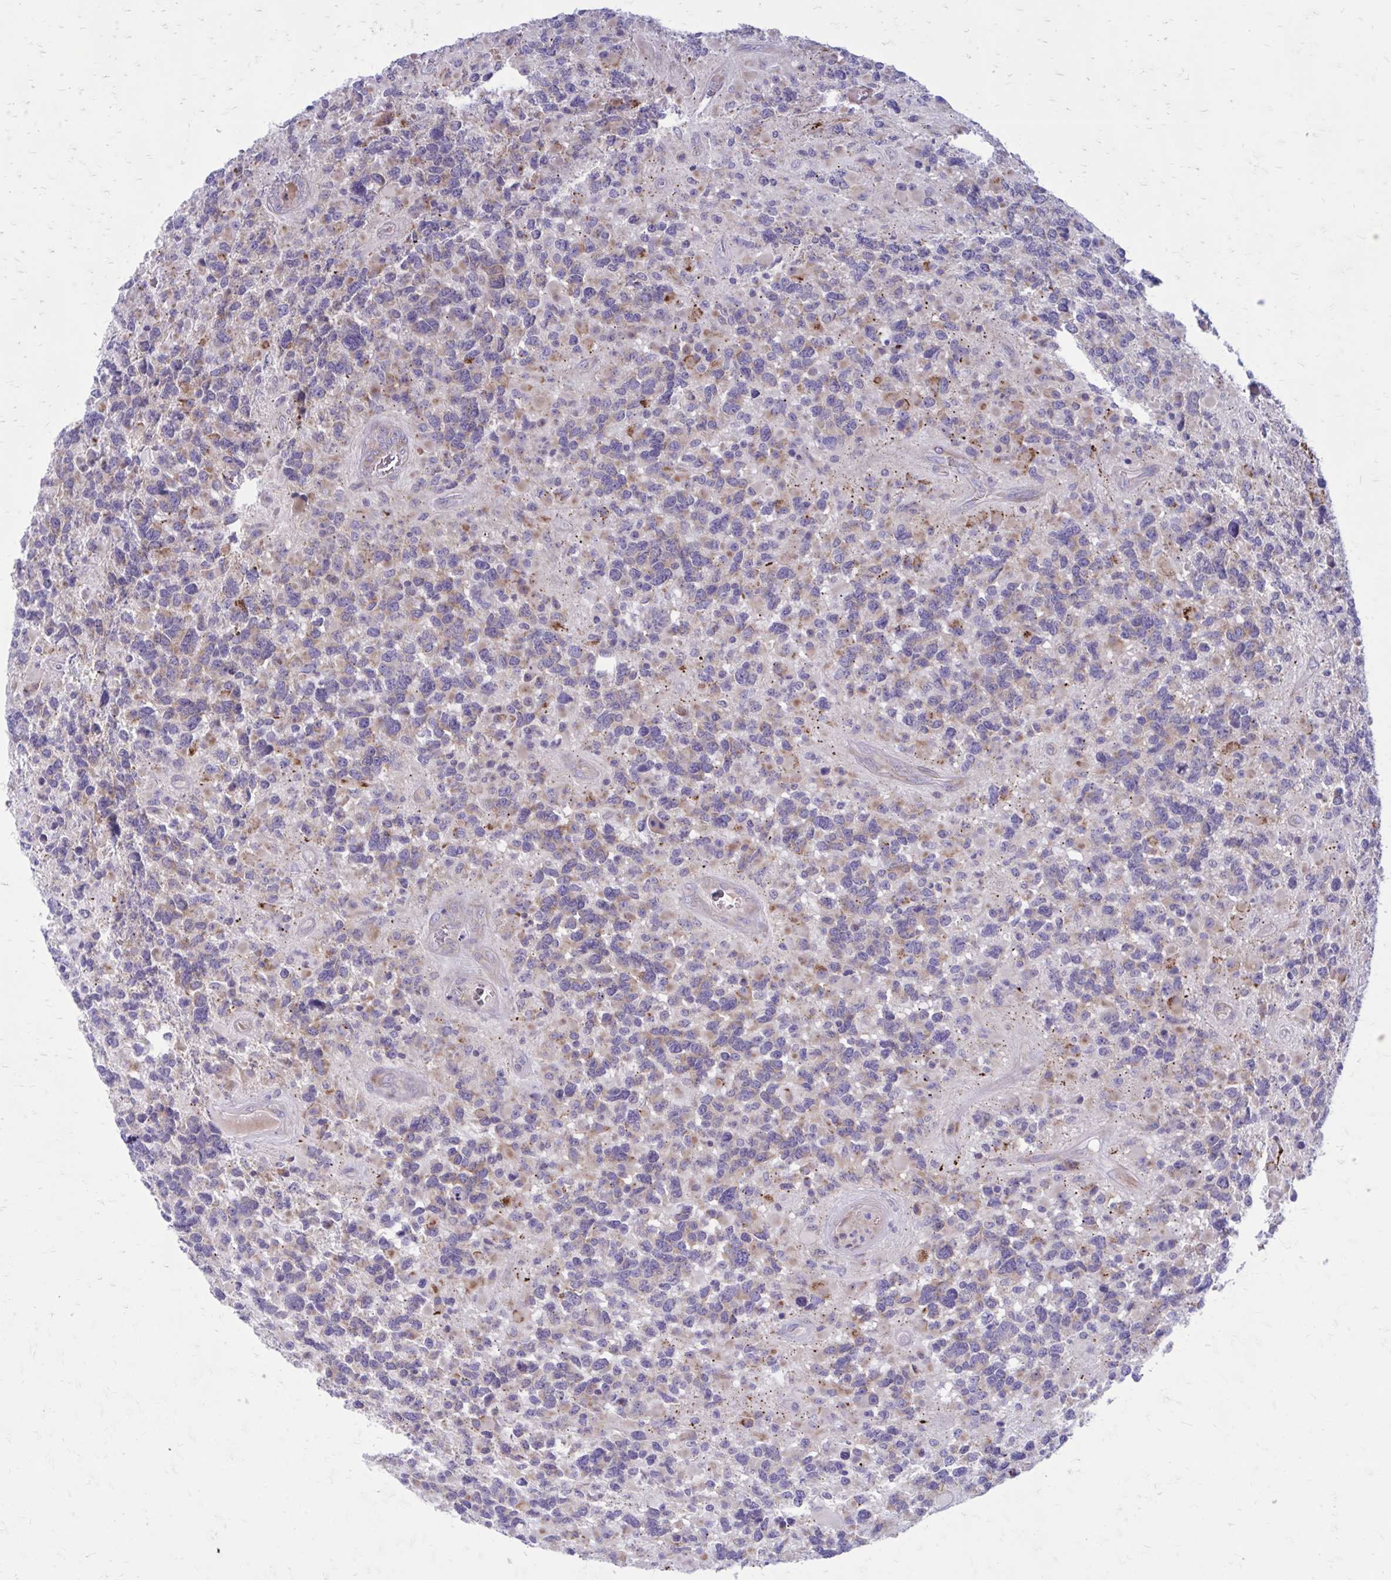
{"staining": {"intensity": "weak", "quantity": "<25%", "location": "cytoplasmic/membranous"}, "tissue": "glioma", "cell_type": "Tumor cells", "image_type": "cancer", "snomed": [{"axis": "morphology", "description": "Glioma, malignant, High grade"}, {"axis": "topography", "description": "Brain"}], "caption": "Tumor cells are negative for protein expression in human glioma.", "gene": "GIGYF2", "patient": {"sex": "female", "age": 40}}